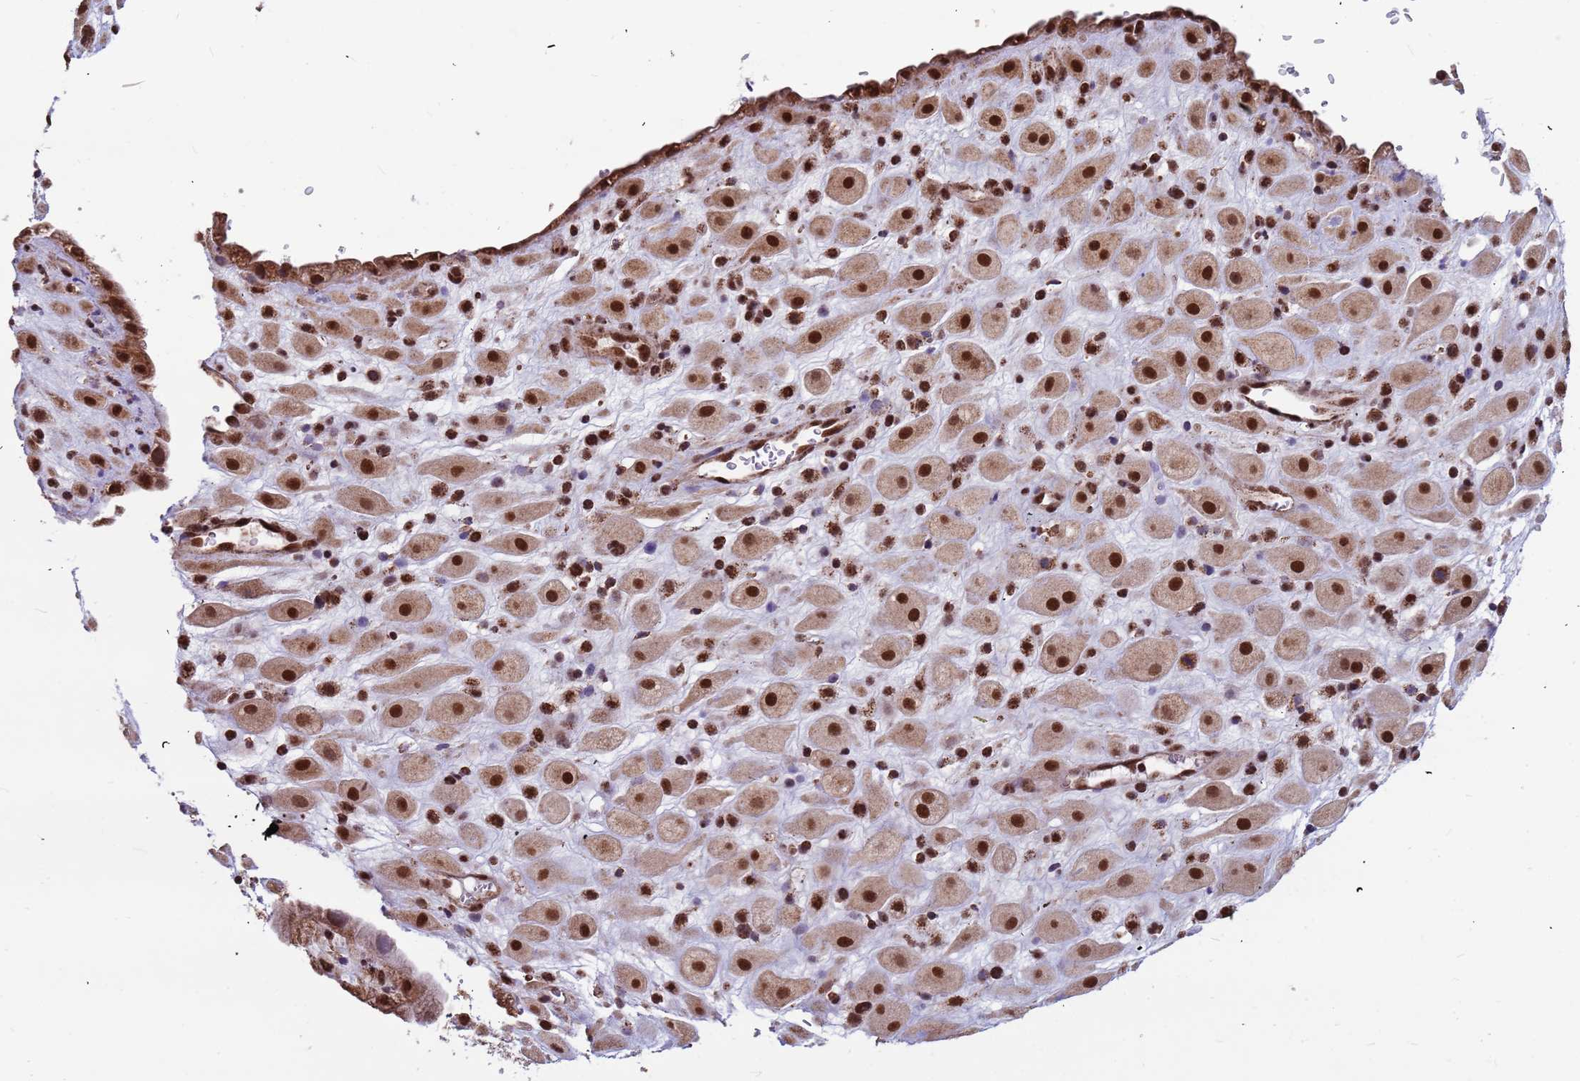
{"staining": {"intensity": "strong", "quantity": ">75%", "location": "cytoplasmic/membranous,nuclear"}, "tissue": "placenta", "cell_type": "Decidual cells", "image_type": "normal", "snomed": [{"axis": "morphology", "description": "Normal tissue, NOS"}, {"axis": "topography", "description": "Placenta"}], "caption": "Approximately >75% of decidual cells in unremarkable placenta display strong cytoplasmic/membranous,nuclear protein staining as visualized by brown immunohistochemical staining.", "gene": "DENND2B", "patient": {"sex": "female", "age": 35}}